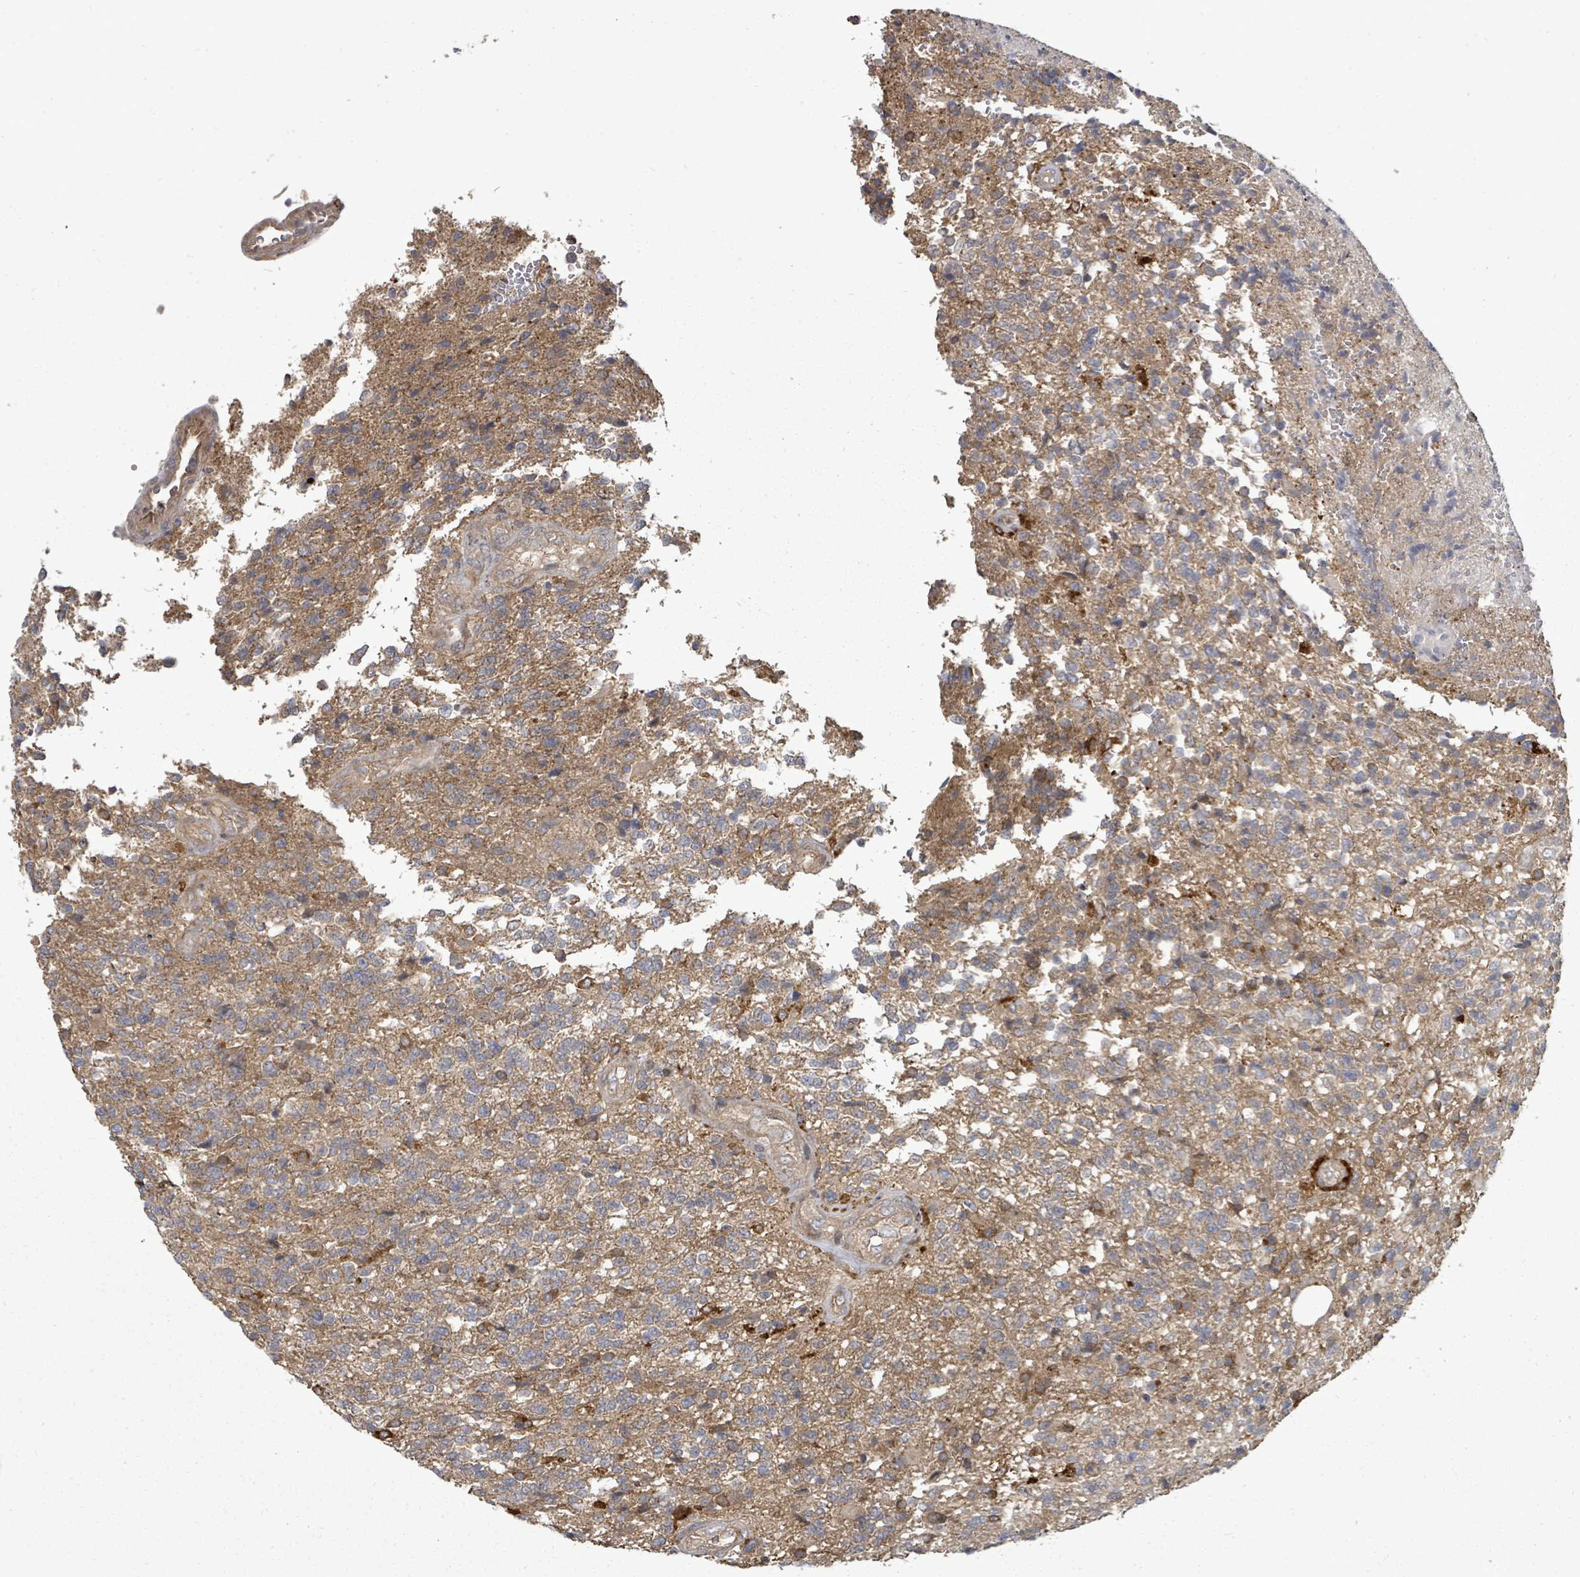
{"staining": {"intensity": "weak", "quantity": "<25%", "location": "cytoplasmic/membranous"}, "tissue": "glioma", "cell_type": "Tumor cells", "image_type": "cancer", "snomed": [{"axis": "morphology", "description": "Glioma, malignant, High grade"}, {"axis": "topography", "description": "Brain"}], "caption": "Tumor cells show no significant positivity in malignant high-grade glioma.", "gene": "EIF3C", "patient": {"sex": "male", "age": 56}}